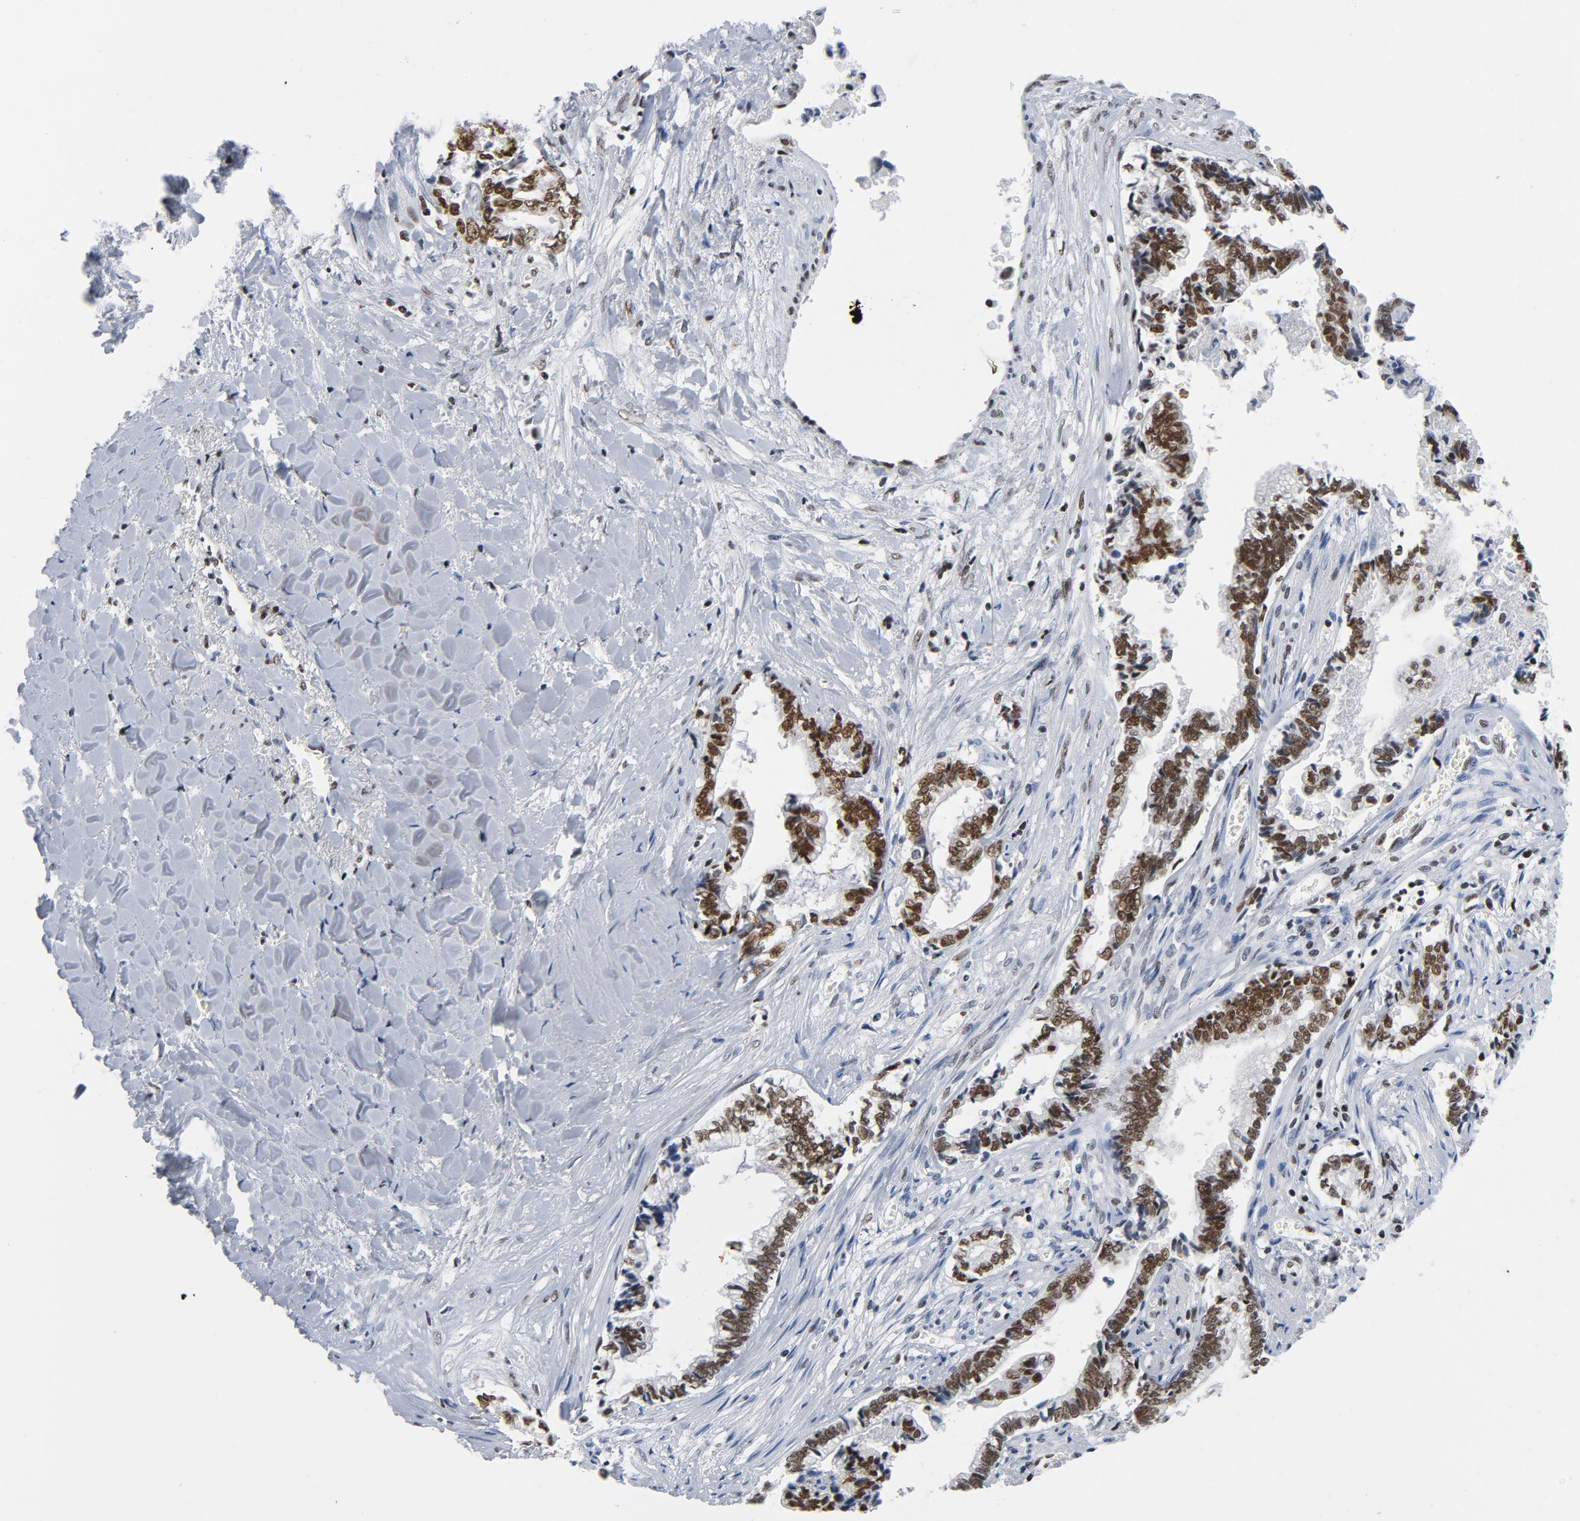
{"staining": {"intensity": "strong", "quantity": ">75%", "location": "nuclear"}, "tissue": "liver cancer", "cell_type": "Tumor cells", "image_type": "cancer", "snomed": [{"axis": "morphology", "description": "Cholangiocarcinoma"}, {"axis": "topography", "description": "Liver"}], "caption": "Approximately >75% of tumor cells in human liver cancer (cholangiocarcinoma) show strong nuclear protein expression as visualized by brown immunohistochemical staining.", "gene": "CSTF2", "patient": {"sex": "male", "age": 57}}